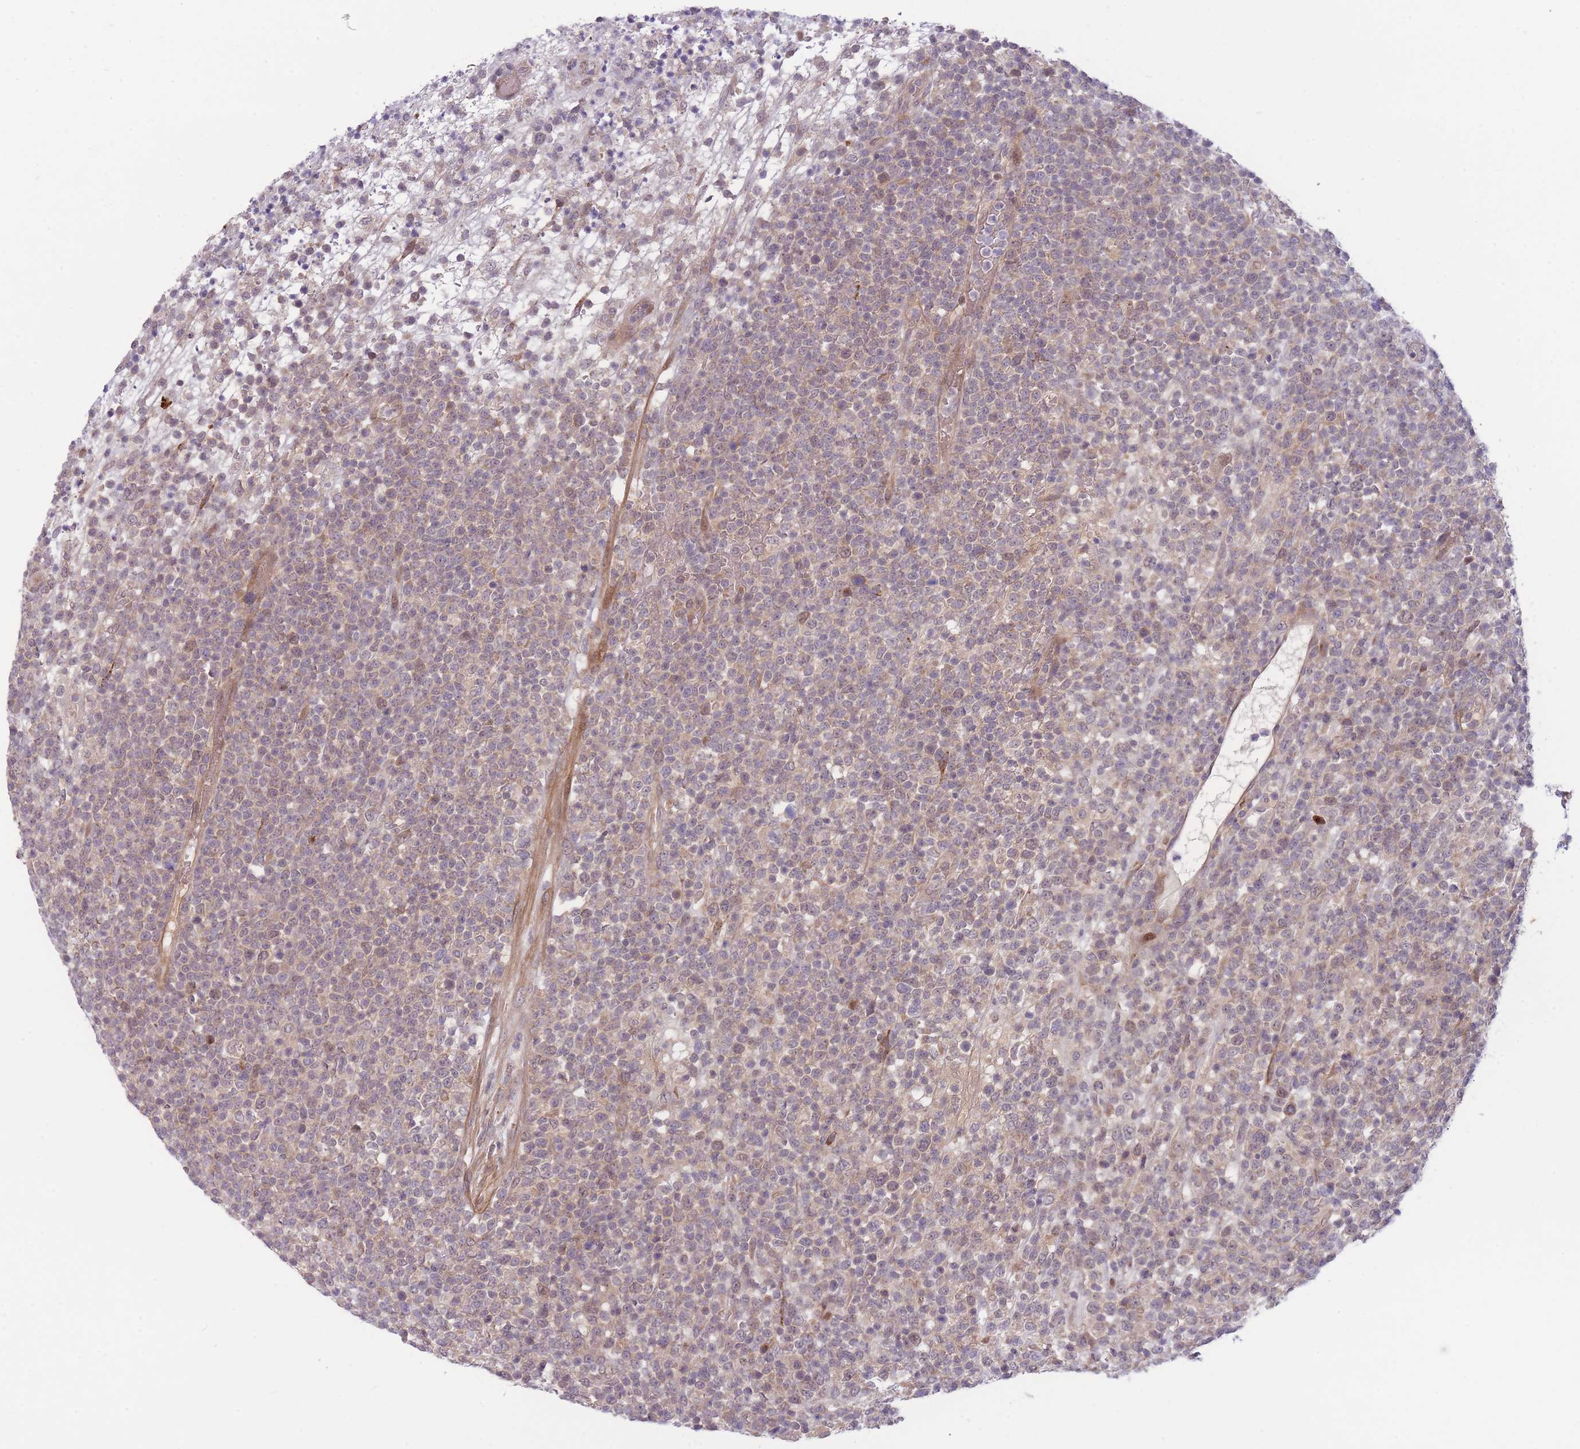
{"staining": {"intensity": "weak", "quantity": "<25%", "location": "cytoplasmic/membranous,nuclear"}, "tissue": "lymphoma", "cell_type": "Tumor cells", "image_type": "cancer", "snomed": [{"axis": "morphology", "description": "Malignant lymphoma, non-Hodgkin's type, High grade"}, {"axis": "topography", "description": "Colon"}], "caption": "Human high-grade malignant lymphoma, non-Hodgkin's type stained for a protein using immunohistochemistry displays no expression in tumor cells.", "gene": "CDC25B", "patient": {"sex": "female", "age": 53}}